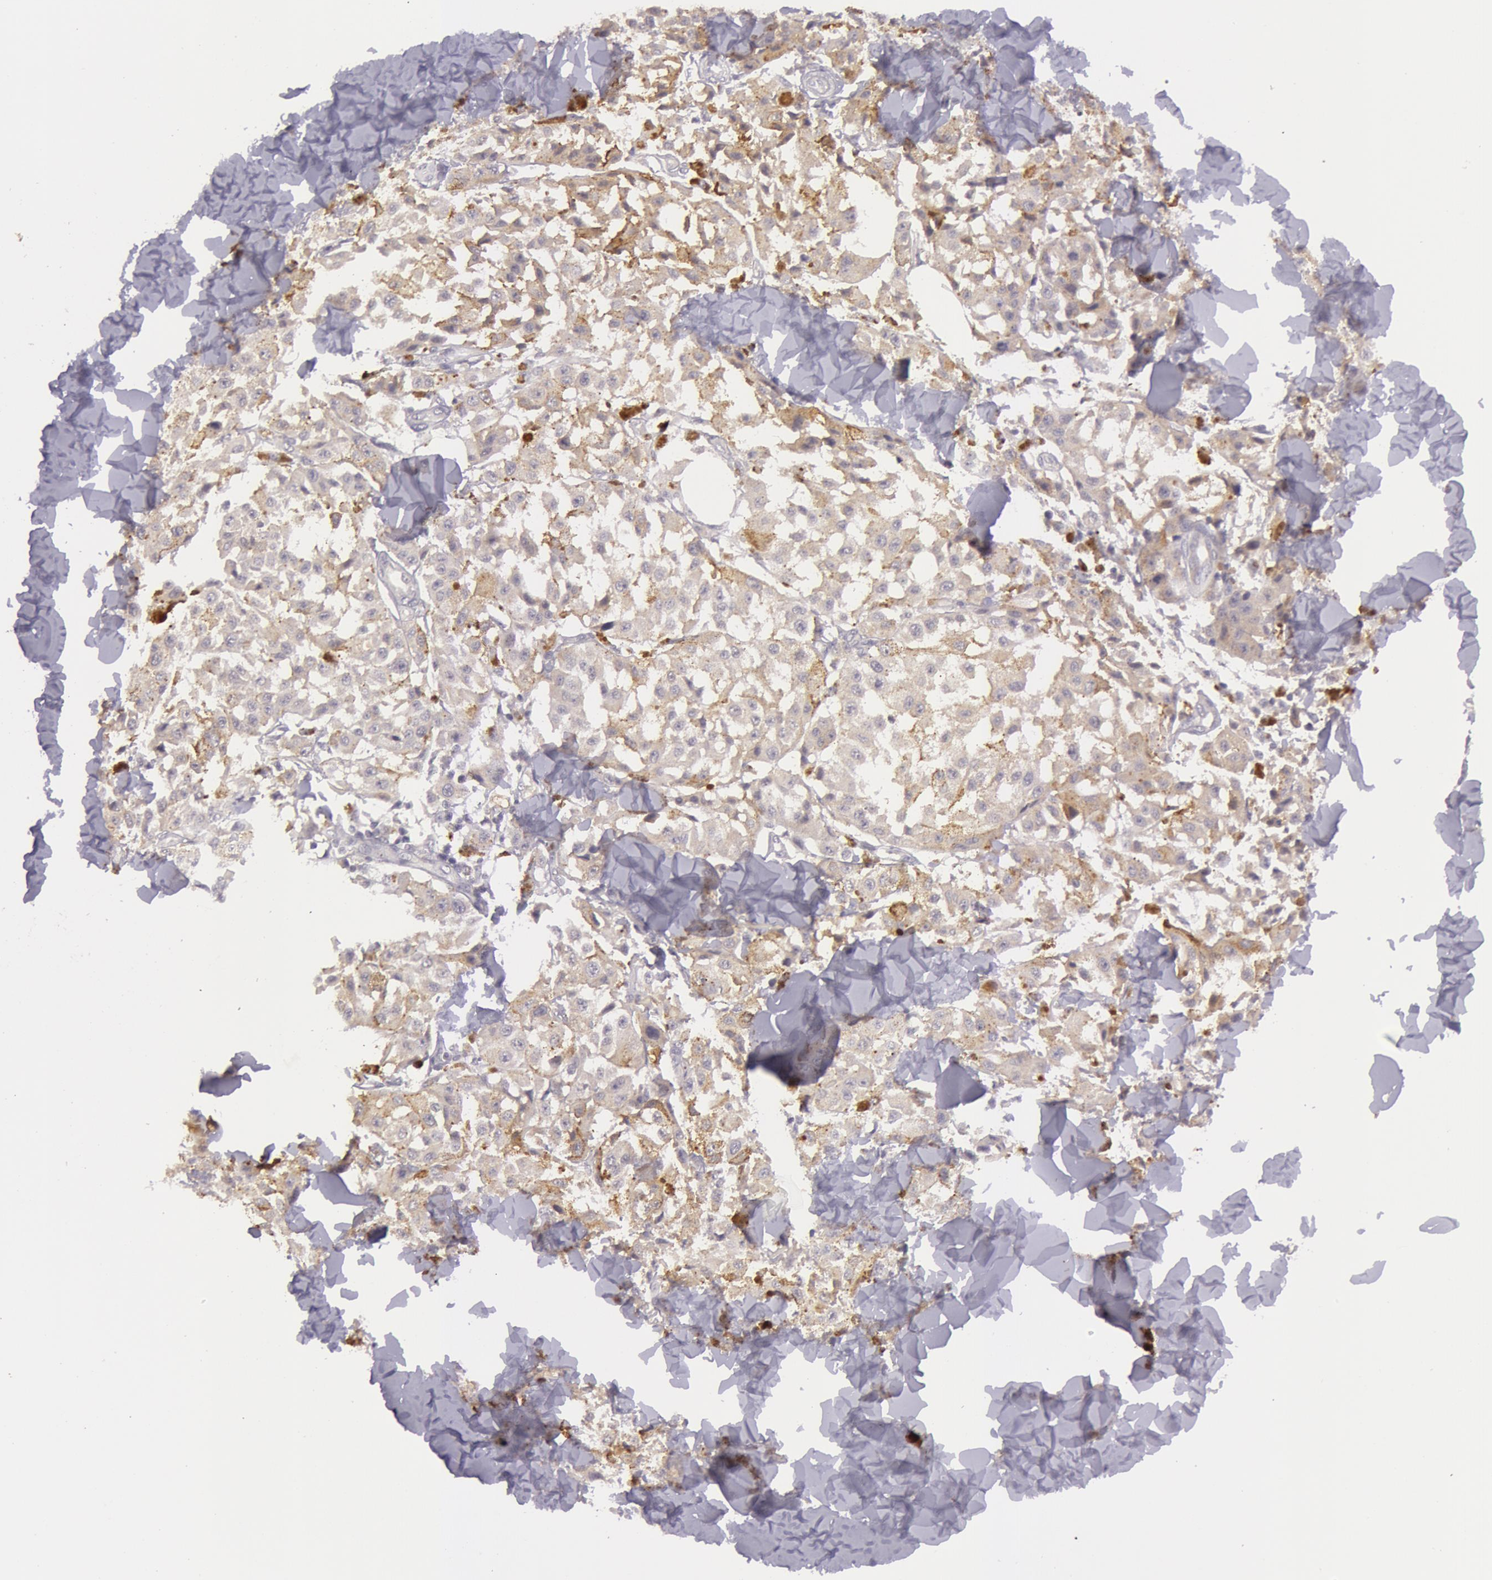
{"staining": {"intensity": "moderate", "quantity": "25%-75%", "location": "cytoplasmic/membranous"}, "tissue": "melanoma", "cell_type": "Tumor cells", "image_type": "cancer", "snomed": [{"axis": "morphology", "description": "Malignant melanoma, NOS"}, {"axis": "topography", "description": "Skin"}], "caption": "High-power microscopy captured an immunohistochemistry (IHC) image of melanoma, revealing moderate cytoplasmic/membranous staining in about 25%-75% of tumor cells.", "gene": "MXRA5", "patient": {"sex": "female", "age": 64}}